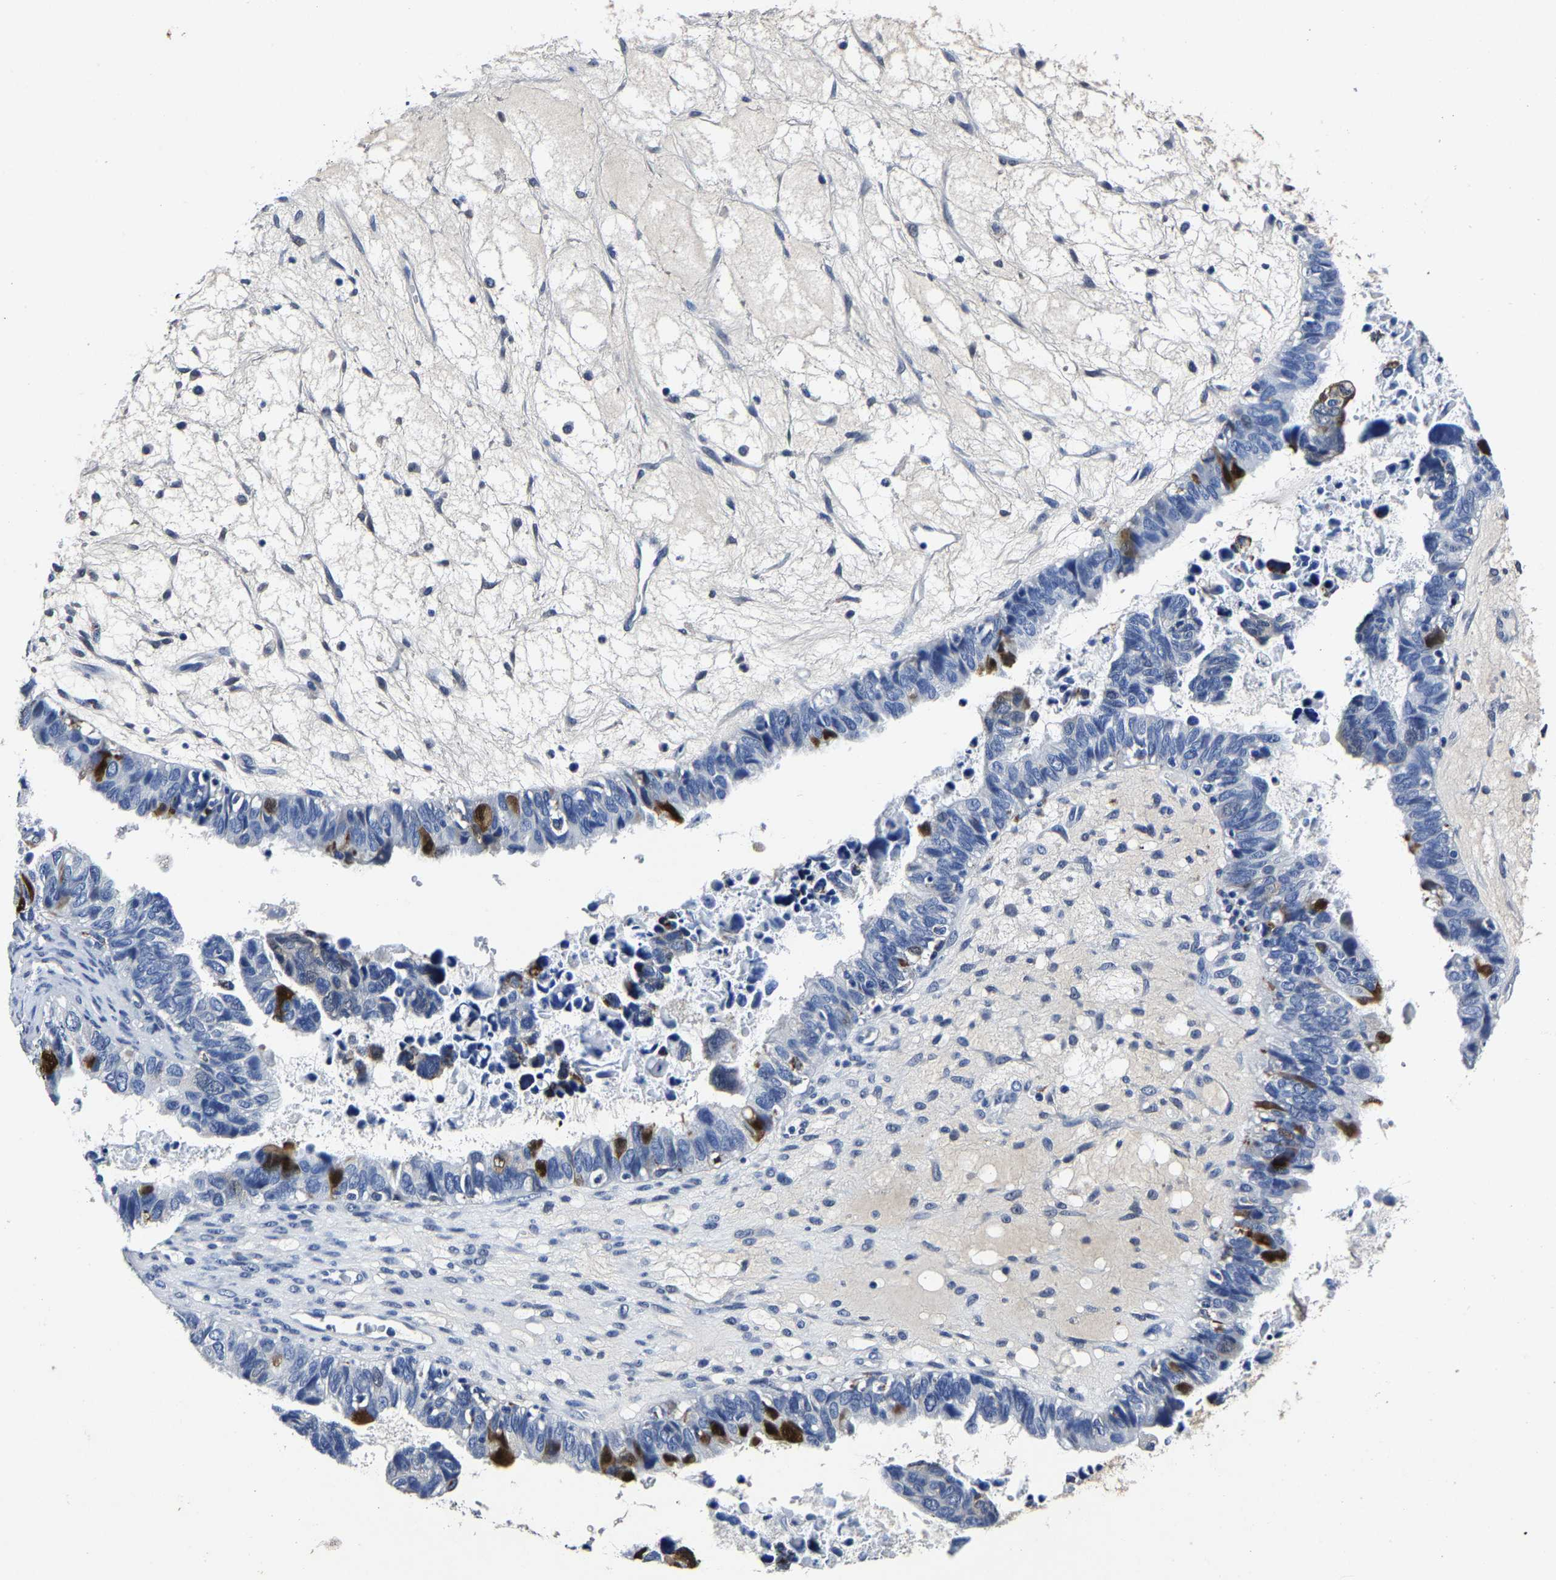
{"staining": {"intensity": "strong", "quantity": "<25%", "location": "cytoplasmic/membranous"}, "tissue": "ovarian cancer", "cell_type": "Tumor cells", "image_type": "cancer", "snomed": [{"axis": "morphology", "description": "Cystadenocarcinoma, serous, NOS"}, {"axis": "topography", "description": "Ovary"}], "caption": "Human ovarian cancer (serous cystadenocarcinoma) stained for a protein (brown) exhibits strong cytoplasmic/membranous positive staining in approximately <25% of tumor cells.", "gene": "PSPH", "patient": {"sex": "female", "age": 79}}